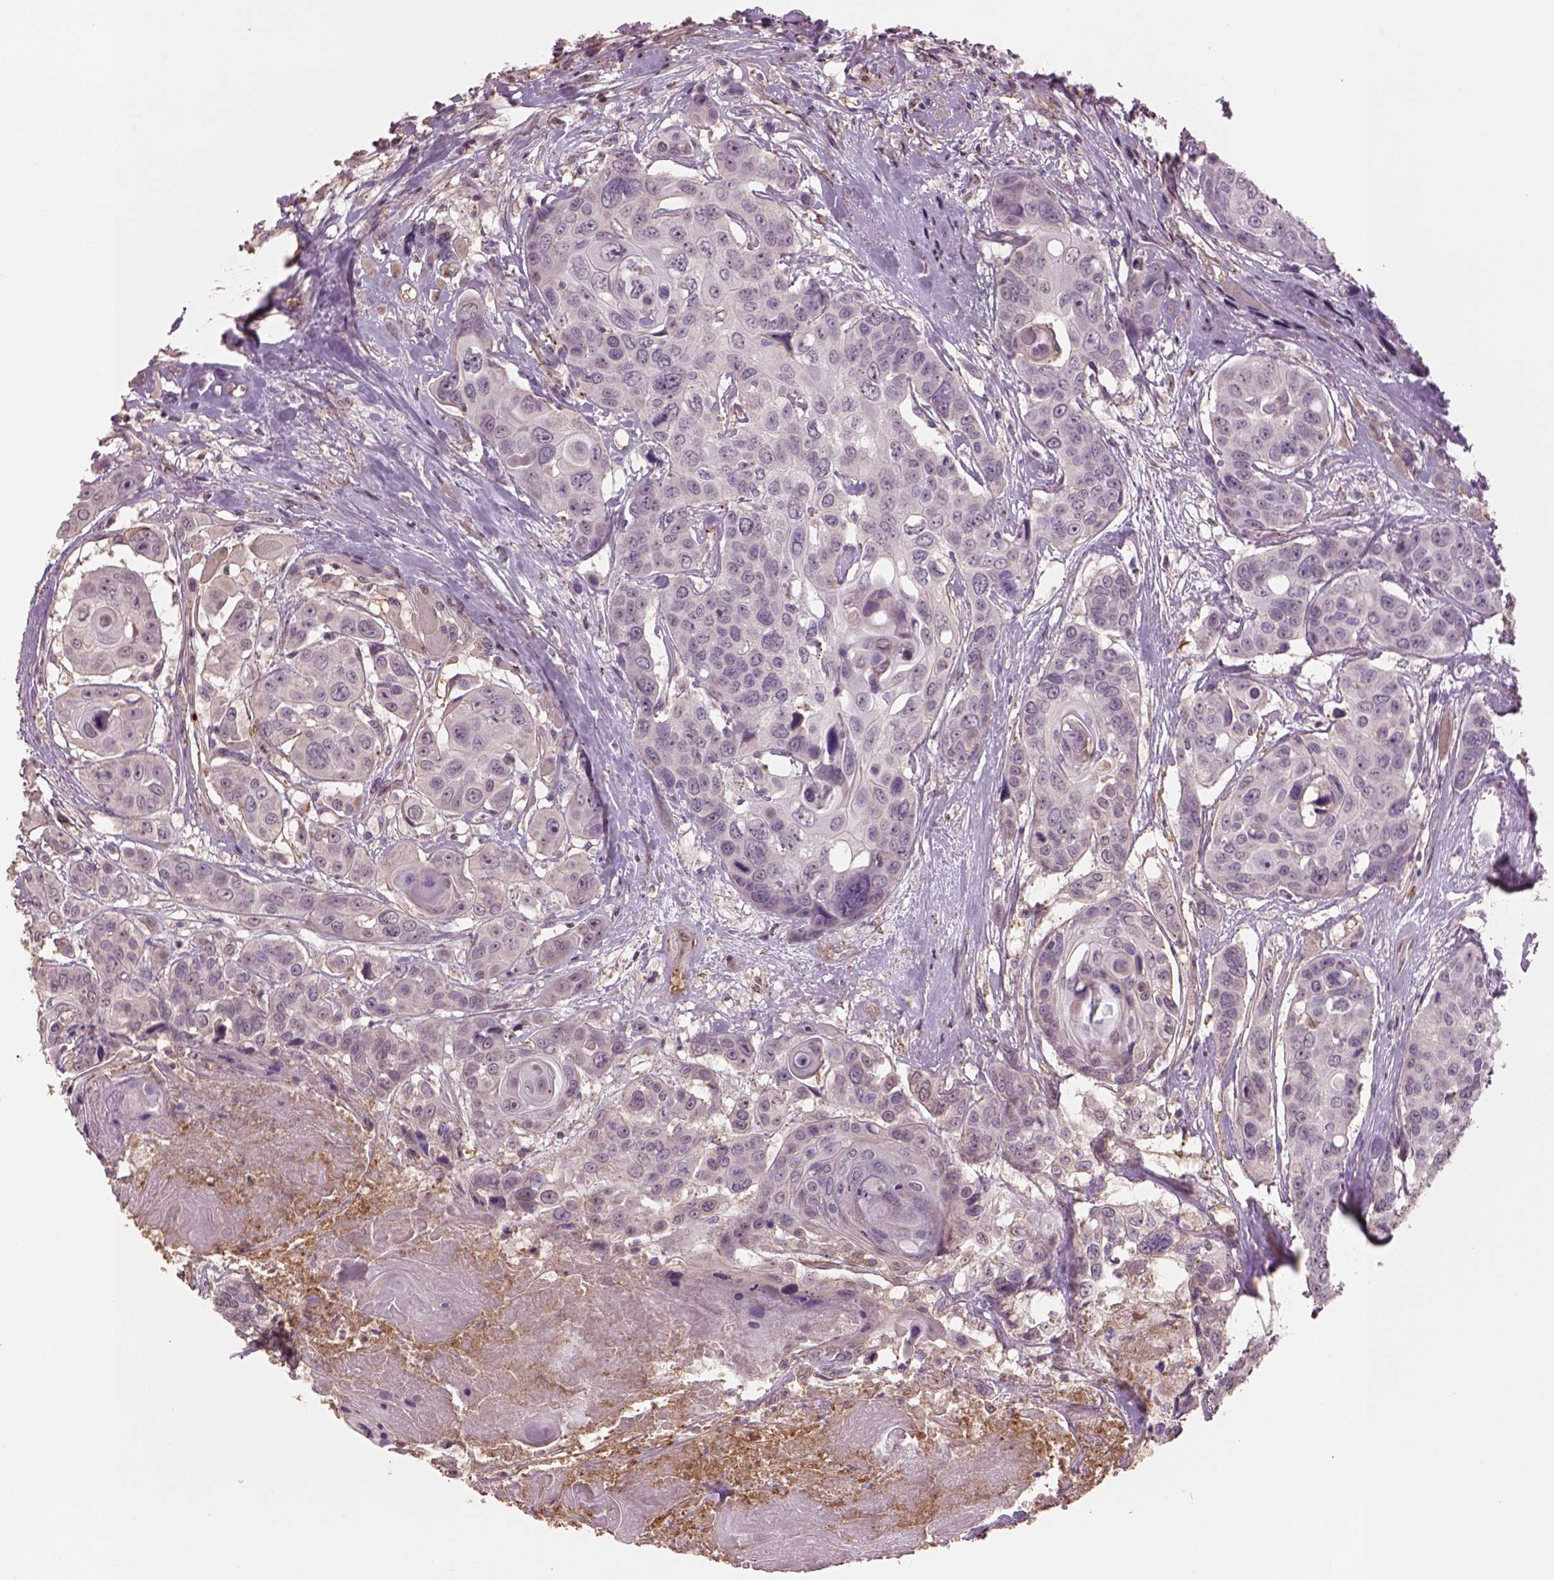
{"staining": {"intensity": "negative", "quantity": "none", "location": "none"}, "tissue": "head and neck cancer", "cell_type": "Tumor cells", "image_type": "cancer", "snomed": [{"axis": "morphology", "description": "Squamous cell carcinoma, NOS"}, {"axis": "topography", "description": "Oral tissue"}, {"axis": "topography", "description": "Head-Neck"}], "caption": "Immunohistochemistry of human head and neck cancer shows no positivity in tumor cells. Brightfield microscopy of immunohistochemistry stained with DAB (3,3'-diaminobenzidine) (brown) and hematoxylin (blue), captured at high magnification.", "gene": "LIN7A", "patient": {"sex": "male", "age": 56}}